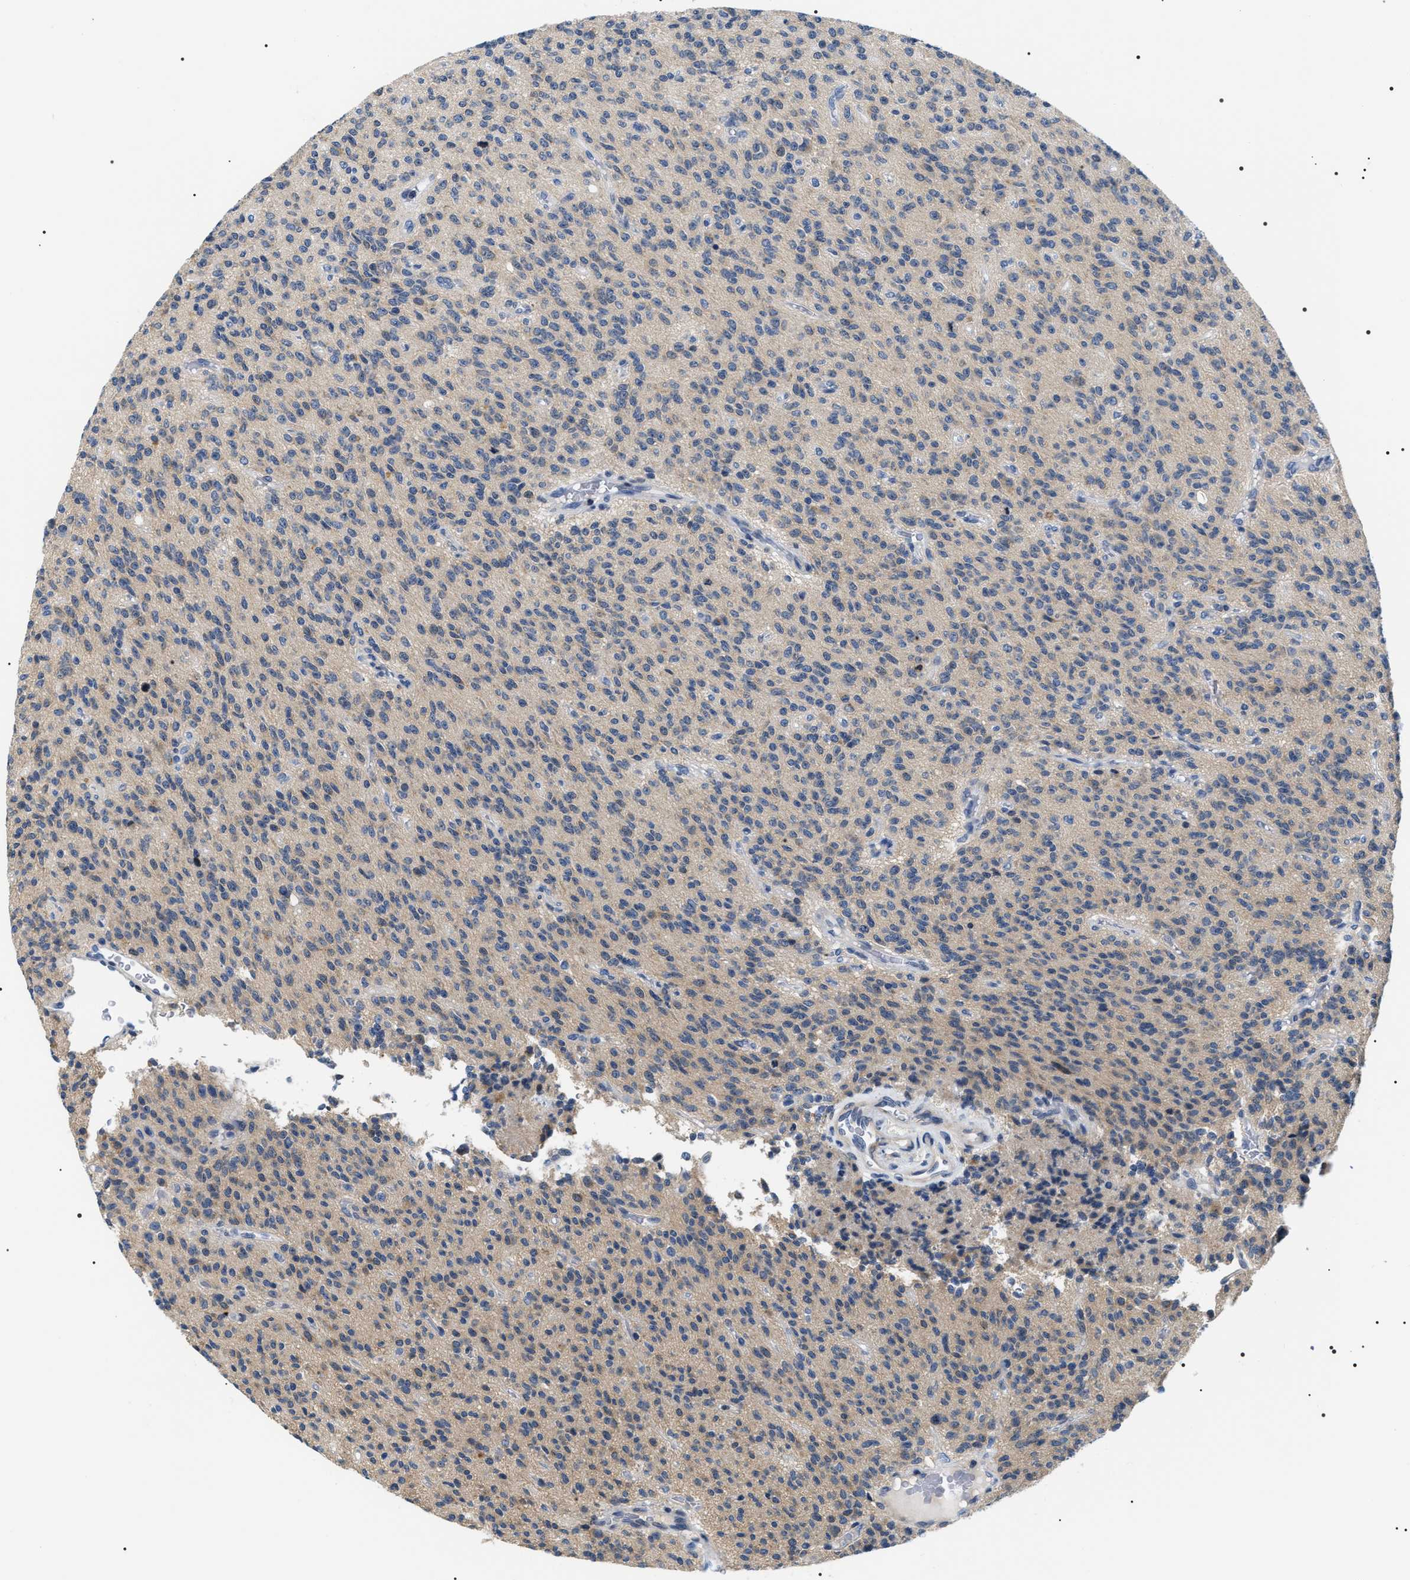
{"staining": {"intensity": "weak", "quantity": "<25%", "location": "cytoplasmic/membranous"}, "tissue": "glioma", "cell_type": "Tumor cells", "image_type": "cancer", "snomed": [{"axis": "morphology", "description": "Glioma, malignant, High grade"}, {"axis": "topography", "description": "Brain"}], "caption": "The histopathology image reveals no significant expression in tumor cells of glioma.", "gene": "BAG2", "patient": {"sex": "male", "age": 34}}